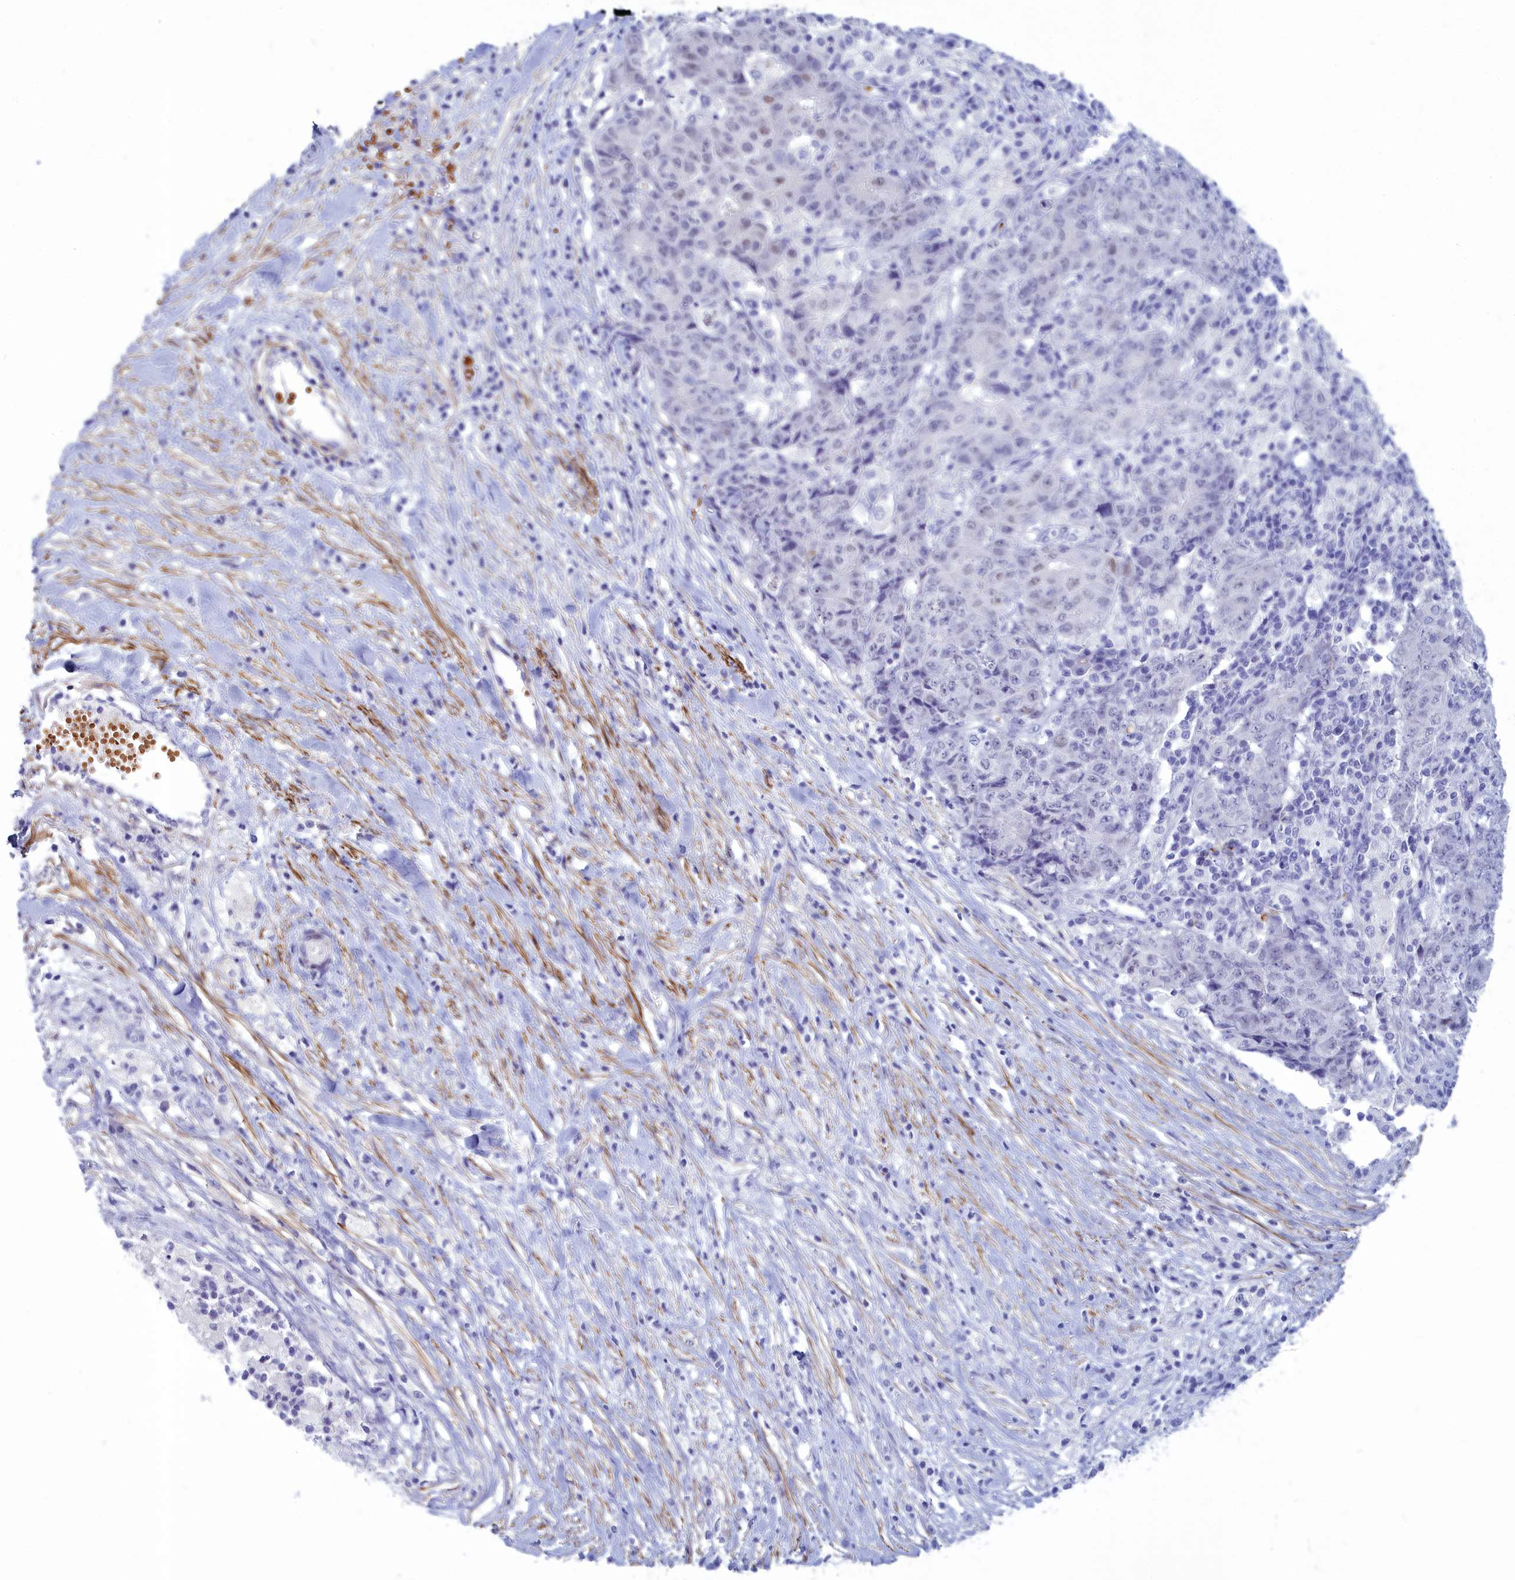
{"staining": {"intensity": "negative", "quantity": "none", "location": "none"}, "tissue": "ovarian cancer", "cell_type": "Tumor cells", "image_type": "cancer", "snomed": [{"axis": "morphology", "description": "Carcinoma, endometroid"}, {"axis": "topography", "description": "Ovary"}], "caption": "There is no significant expression in tumor cells of ovarian cancer (endometroid carcinoma). (DAB IHC with hematoxylin counter stain).", "gene": "GAPDHS", "patient": {"sex": "female", "age": 42}}